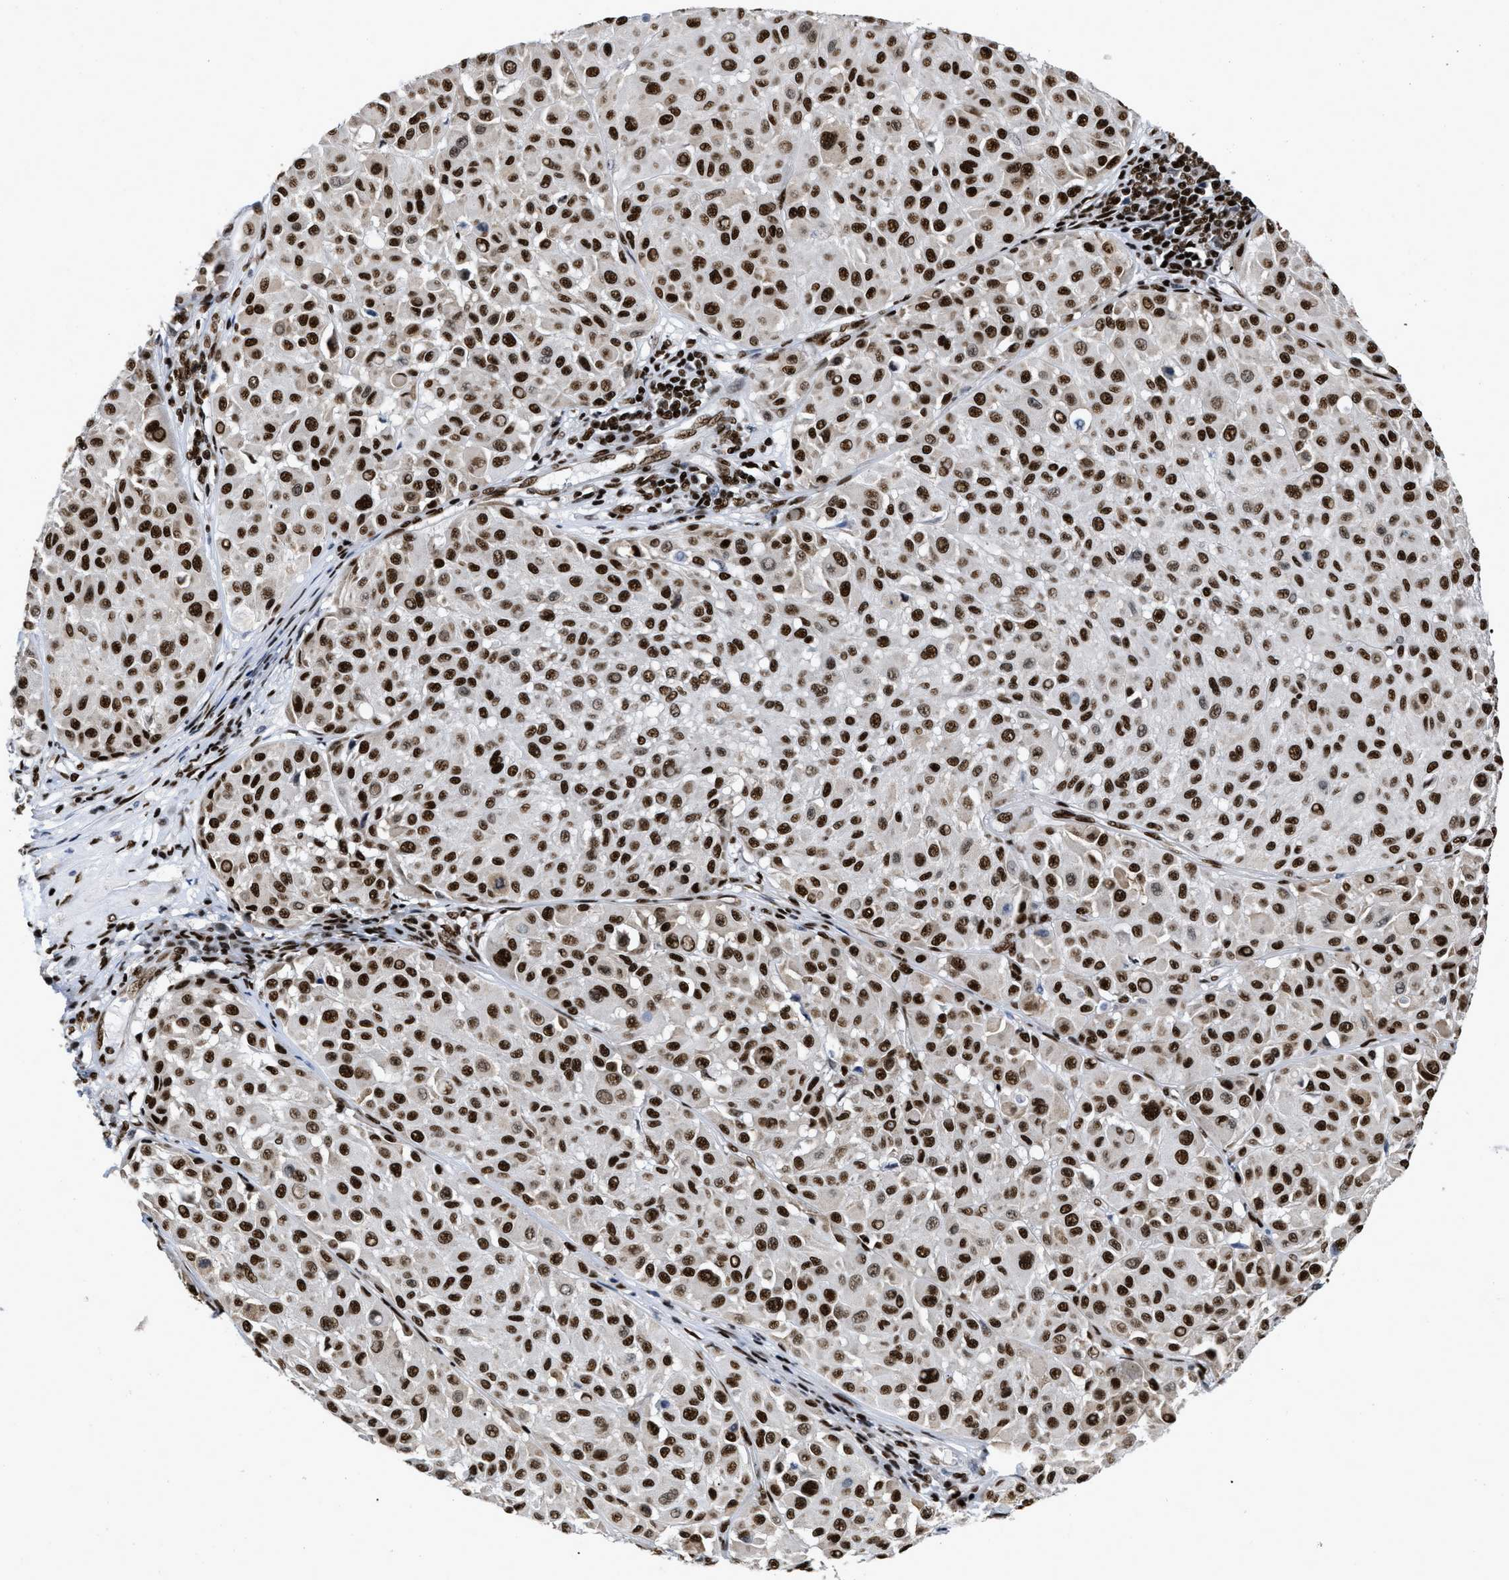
{"staining": {"intensity": "strong", "quantity": ">75%", "location": "nuclear"}, "tissue": "melanoma", "cell_type": "Tumor cells", "image_type": "cancer", "snomed": [{"axis": "morphology", "description": "Malignant melanoma, Metastatic site"}, {"axis": "topography", "description": "Soft tissue"}], "caption": "This is a histology image of immunohistochemistry staining of malignant melanoma (metastatic site), which shows strong staining in the nuclear of tumor cells.", "gene": "CREB1", "patient": {"sex": "male", "age": 41}}